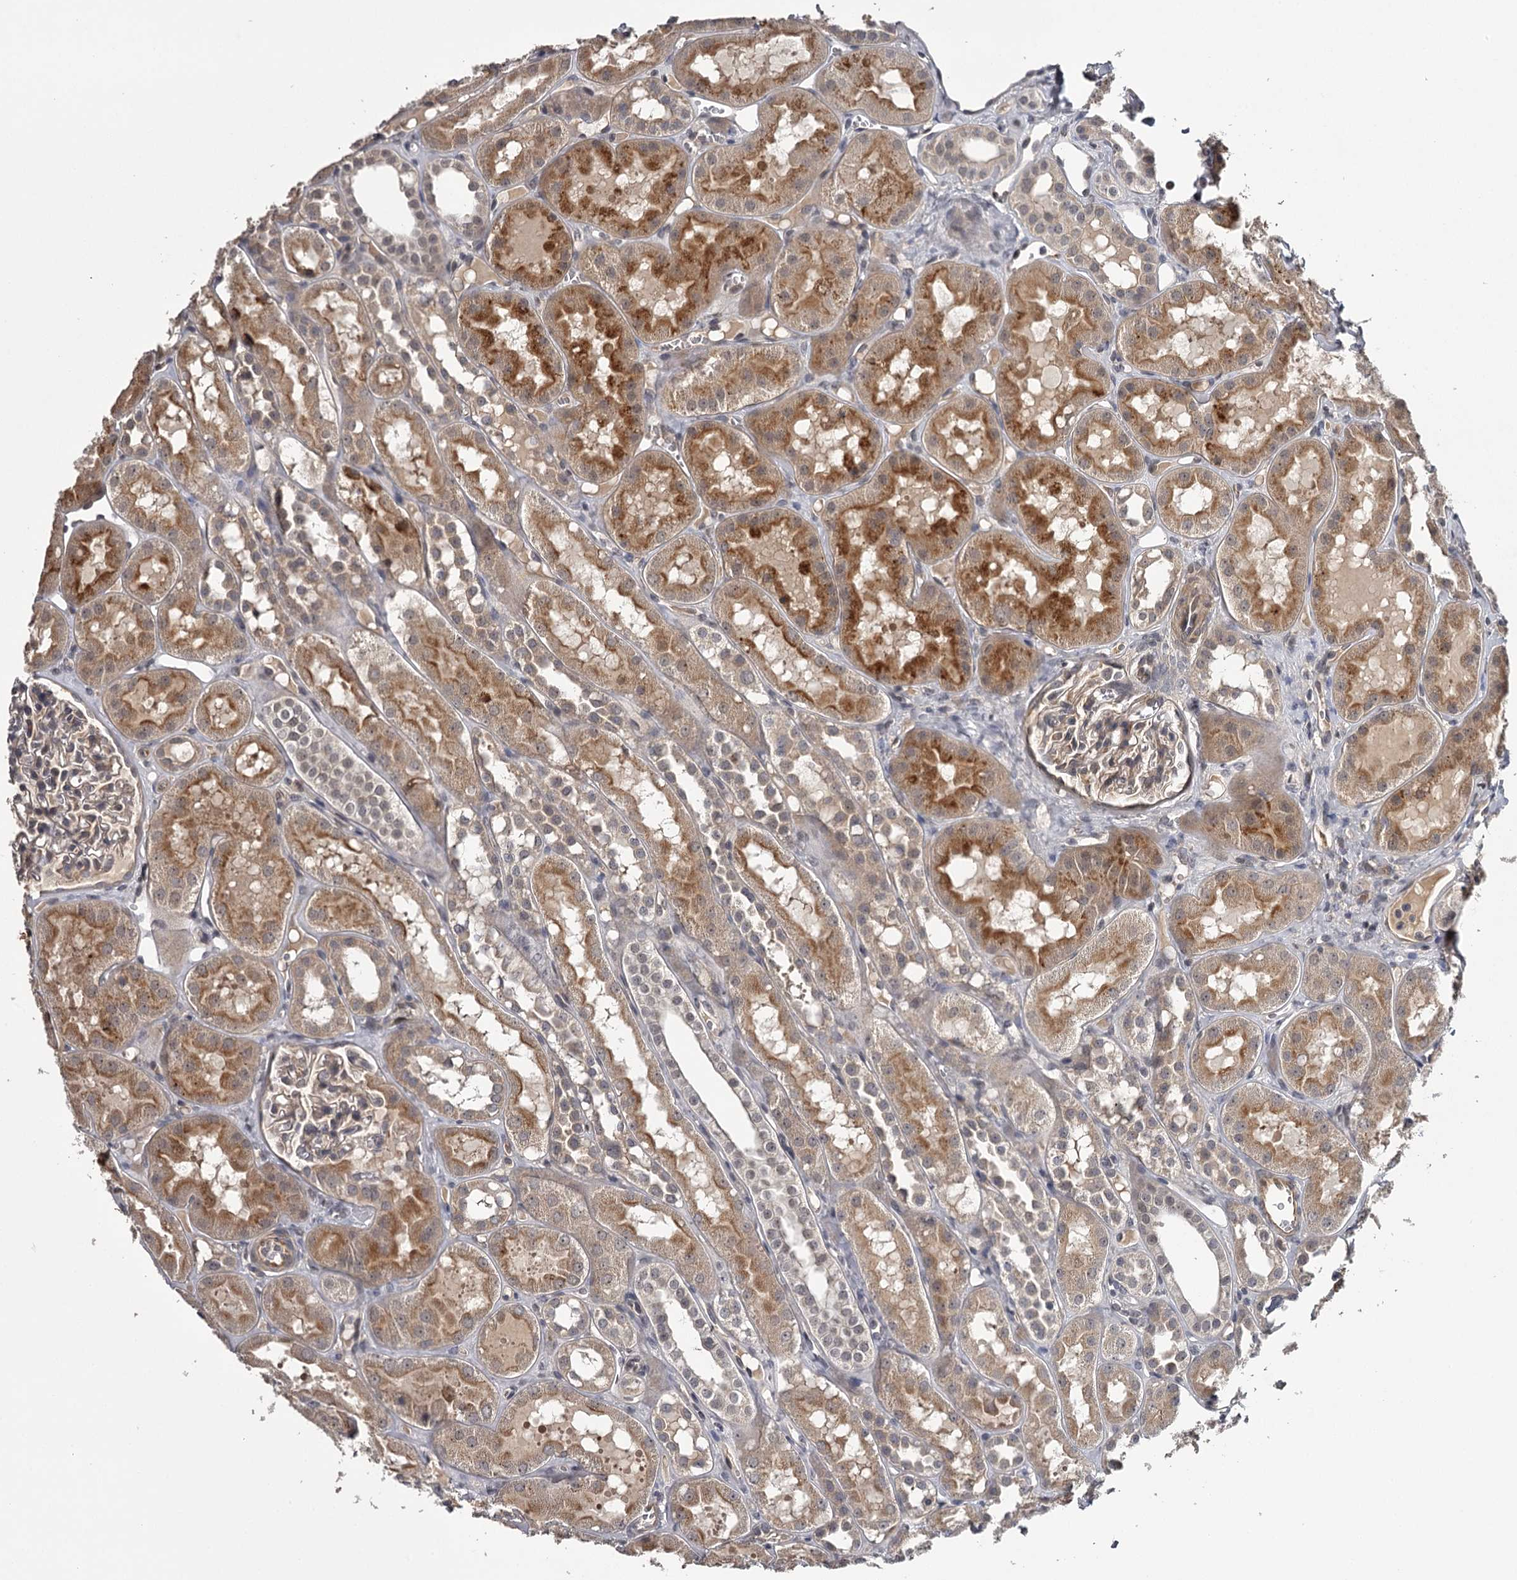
{"staining": {"intensity": "weak", "quantity": "25%-75%", "location": "cytoplasmic/membranous"}, "tissue": "kidney", "cell_type": "Cells in glomeruli", "image_type": "normal", "snomed": [{"axis": "morphology", "description": "Normal tissue, NOS"}, {"axis": "topography", "description": "Kidney"}], "caption": "An image showing weak cytoplasmic/membranous positivity in approximately 25%-75% of cells in glomeruli in normal kidney, as visualized by brown immunohistochemical staining.", "gene": "CWF19L2", "patient": {"sex": "male", "age": 16}}